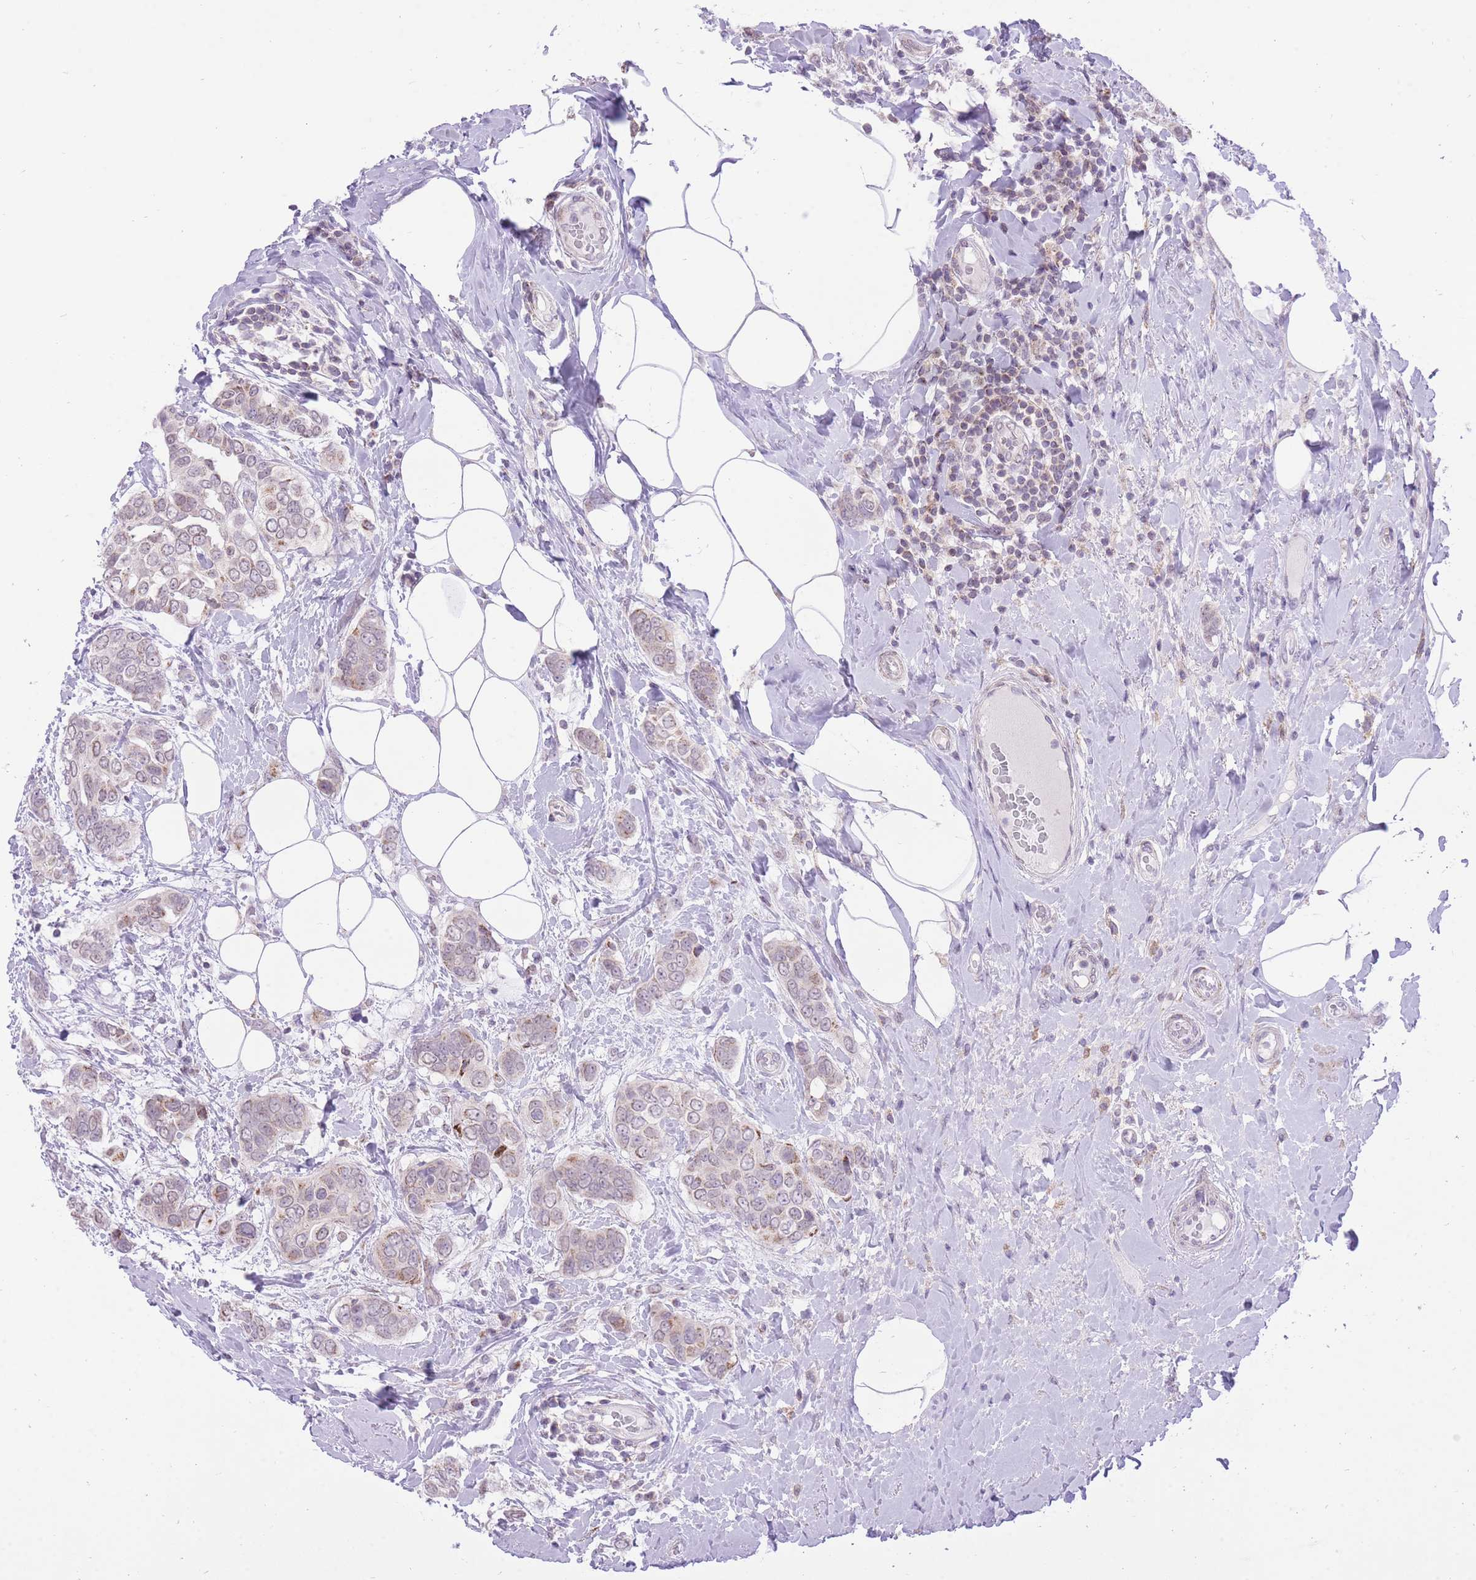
{"staining": {"intensity": "weak", "quantity": "<25%", "location": "cytoplasmic/membranous"}, "tissue": "breast cancer", "cell_type": "Tumor cells", "image_type": "cancer", "snomed": [{"axis": "morphology", "description": "Lobular carcinoma"}, {"axis": "topography", "description": "Breast"}], "caption": "Breast lobular carcinoma stained for a protein using immunohistochemistry demonstrates no staining tumor cells.", "gene": "DENND2D", "patient": {"sex": "female", "age": 51}}